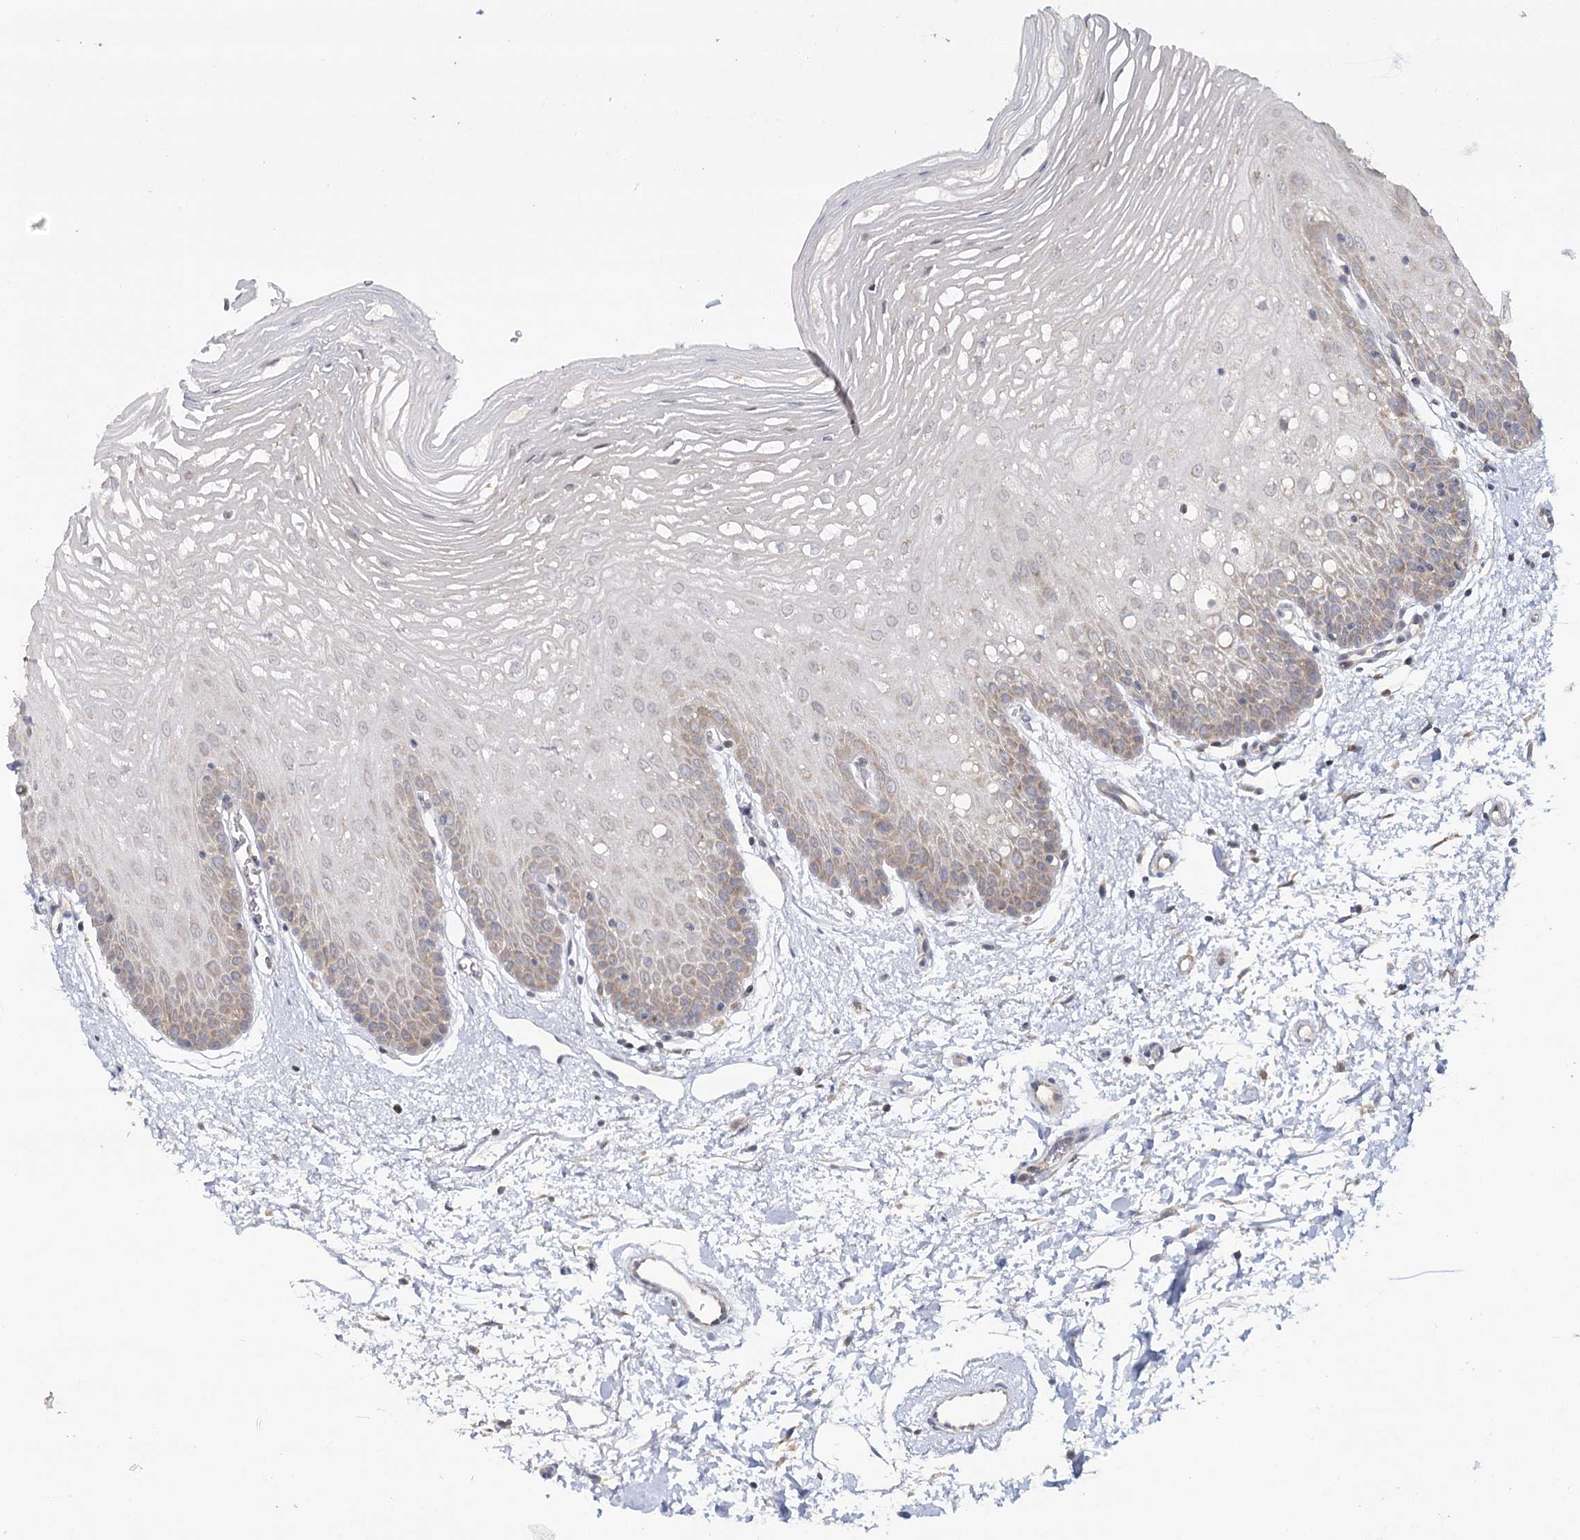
{"staining": {"intensity": "weak", "quantity": "25%-75%", "location": "cytoplasmic/membranous"}, "tissue": "oral mucosa", "cell_type": "Squamous epithelial cells", "image_type": "normal", "snomed": [{"axis": "morphology", "description": "Normal tissue, NOS"}, {"axis": "topography", "description": "Oral tissue"}, {"axis": "topography", "description": "Tounge, NOS"}], "caption": "Immunohistochemical staining of normal human oral mucosa demonstrates low levels of weak cytoplasmic/membranous staining in approximately 25%-75% of squamous epithelial cells. The staining was performed using DAB, with brown indicating positive protein expression. Nuclei are stained blue with hematoxylin.", "gene": "ACOX2", "patient": {"sex": "female", "age": 73}}